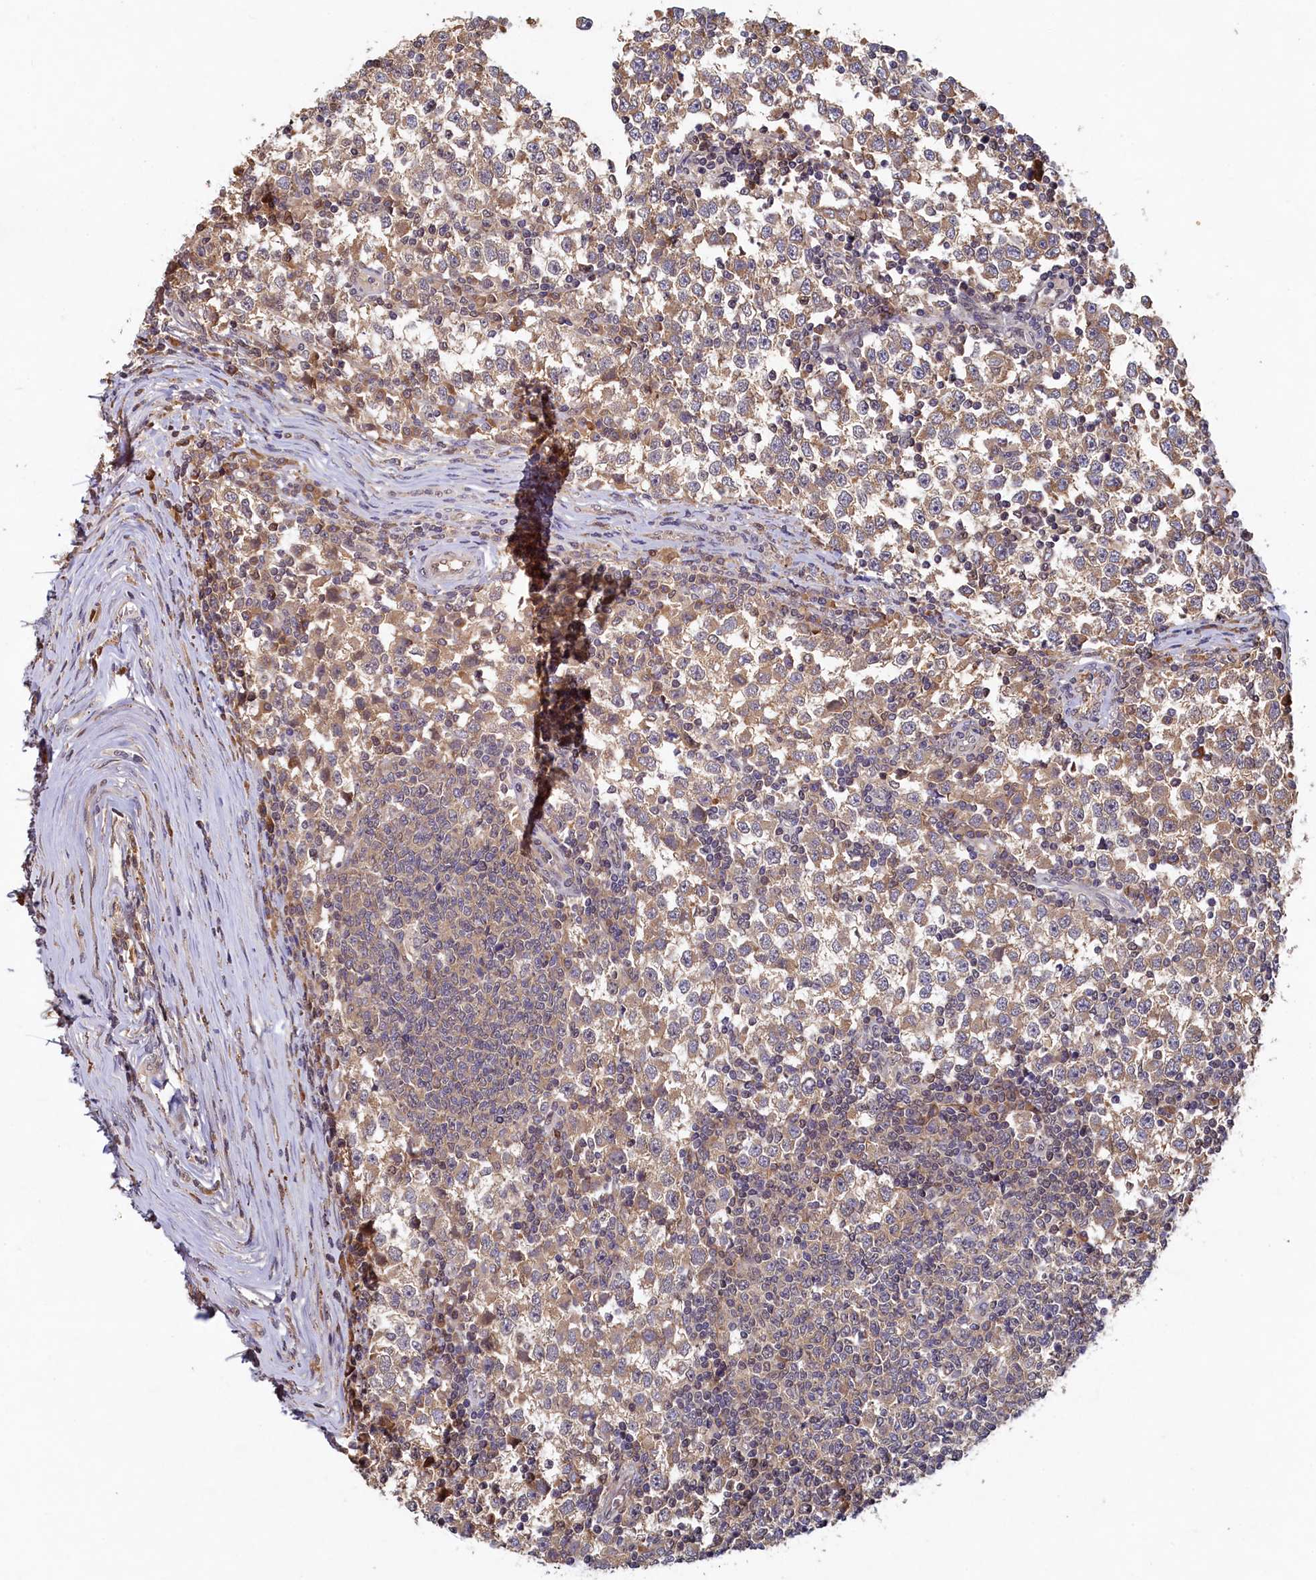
{"staining": {"intensity": "weak", "quantity": ">75%", "location": "cytoplasmic/membranous"}, "tissue": "testis cancer", "cell_type": "Tumor cells", "image_type": "cancer", "snomed": [{"axis": "morphology", "description": "Seminoma, NOS"}, {"axis": "topography", "description": "Testis"}], "caption": "Protein expression analysis of human seminoma (testis) reveals weak cytoplasmic/membranous positivity in about >75% of tumor cells.", "gene": "LCMT2", "patient": {"sex": "male", "age": 65}}